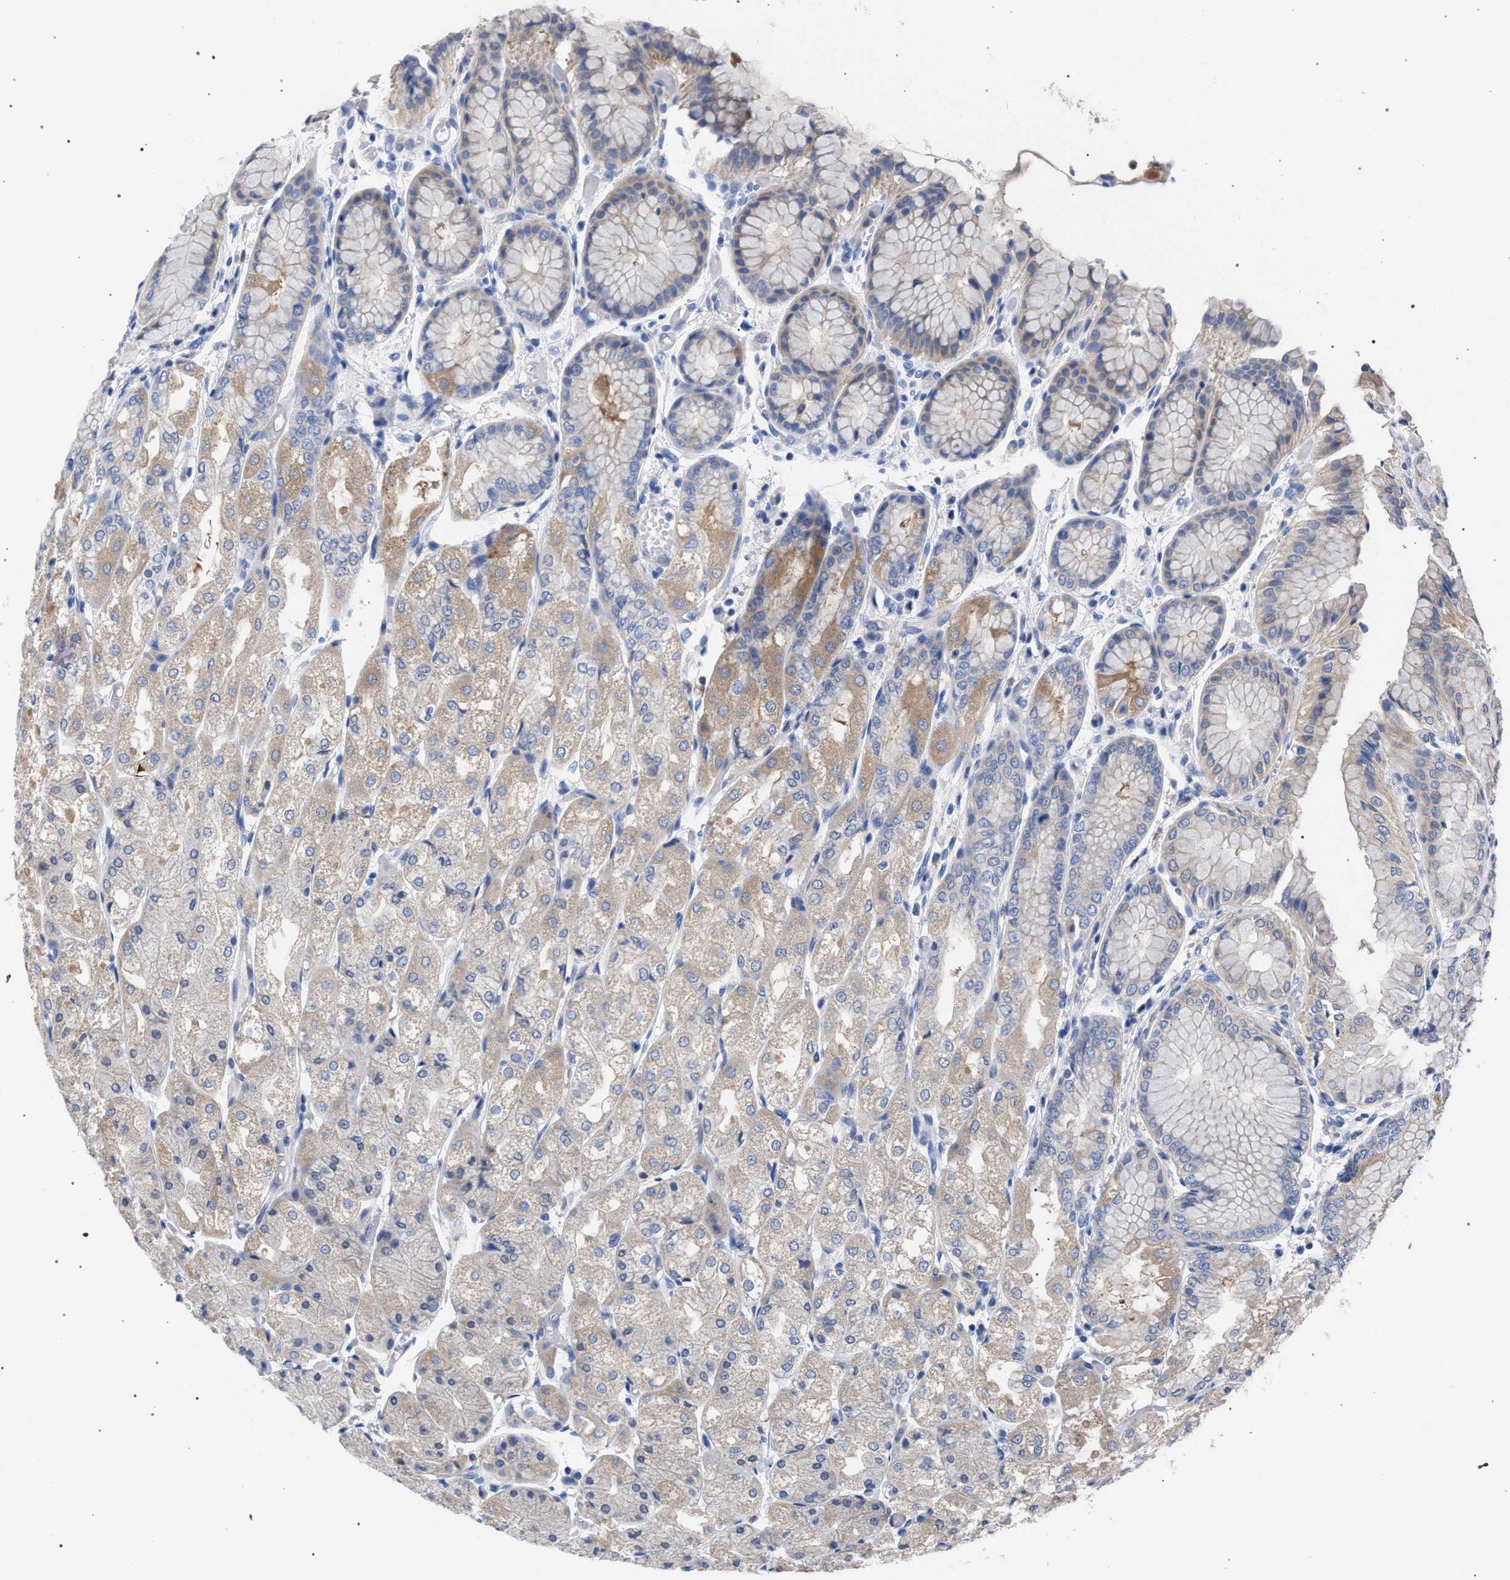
{"staining": {"intensity": "moderate", "quantity": ">75%", "location": "cytoplasmic/membranous"}, "tissue": "stomach", "cell_type": "Glandular cells", "image_type": "normal", "snomed": [{"axis": "morphology", "description": "Normal tissue, NOS"}, {"axis": "topography", "description": "Stomach, upper"}], "caption": "This photomicrograph exhibits unremarkable stomach stained with immunohistochemistry (IHC) to label a protein in brown. The cytoplasmic/membranous of glandular cells show moderate positivity for the protein. Nuclei are counter-stained blue.", "gene": "GMPR", "patient": {"sex": "male", "age": 72}}